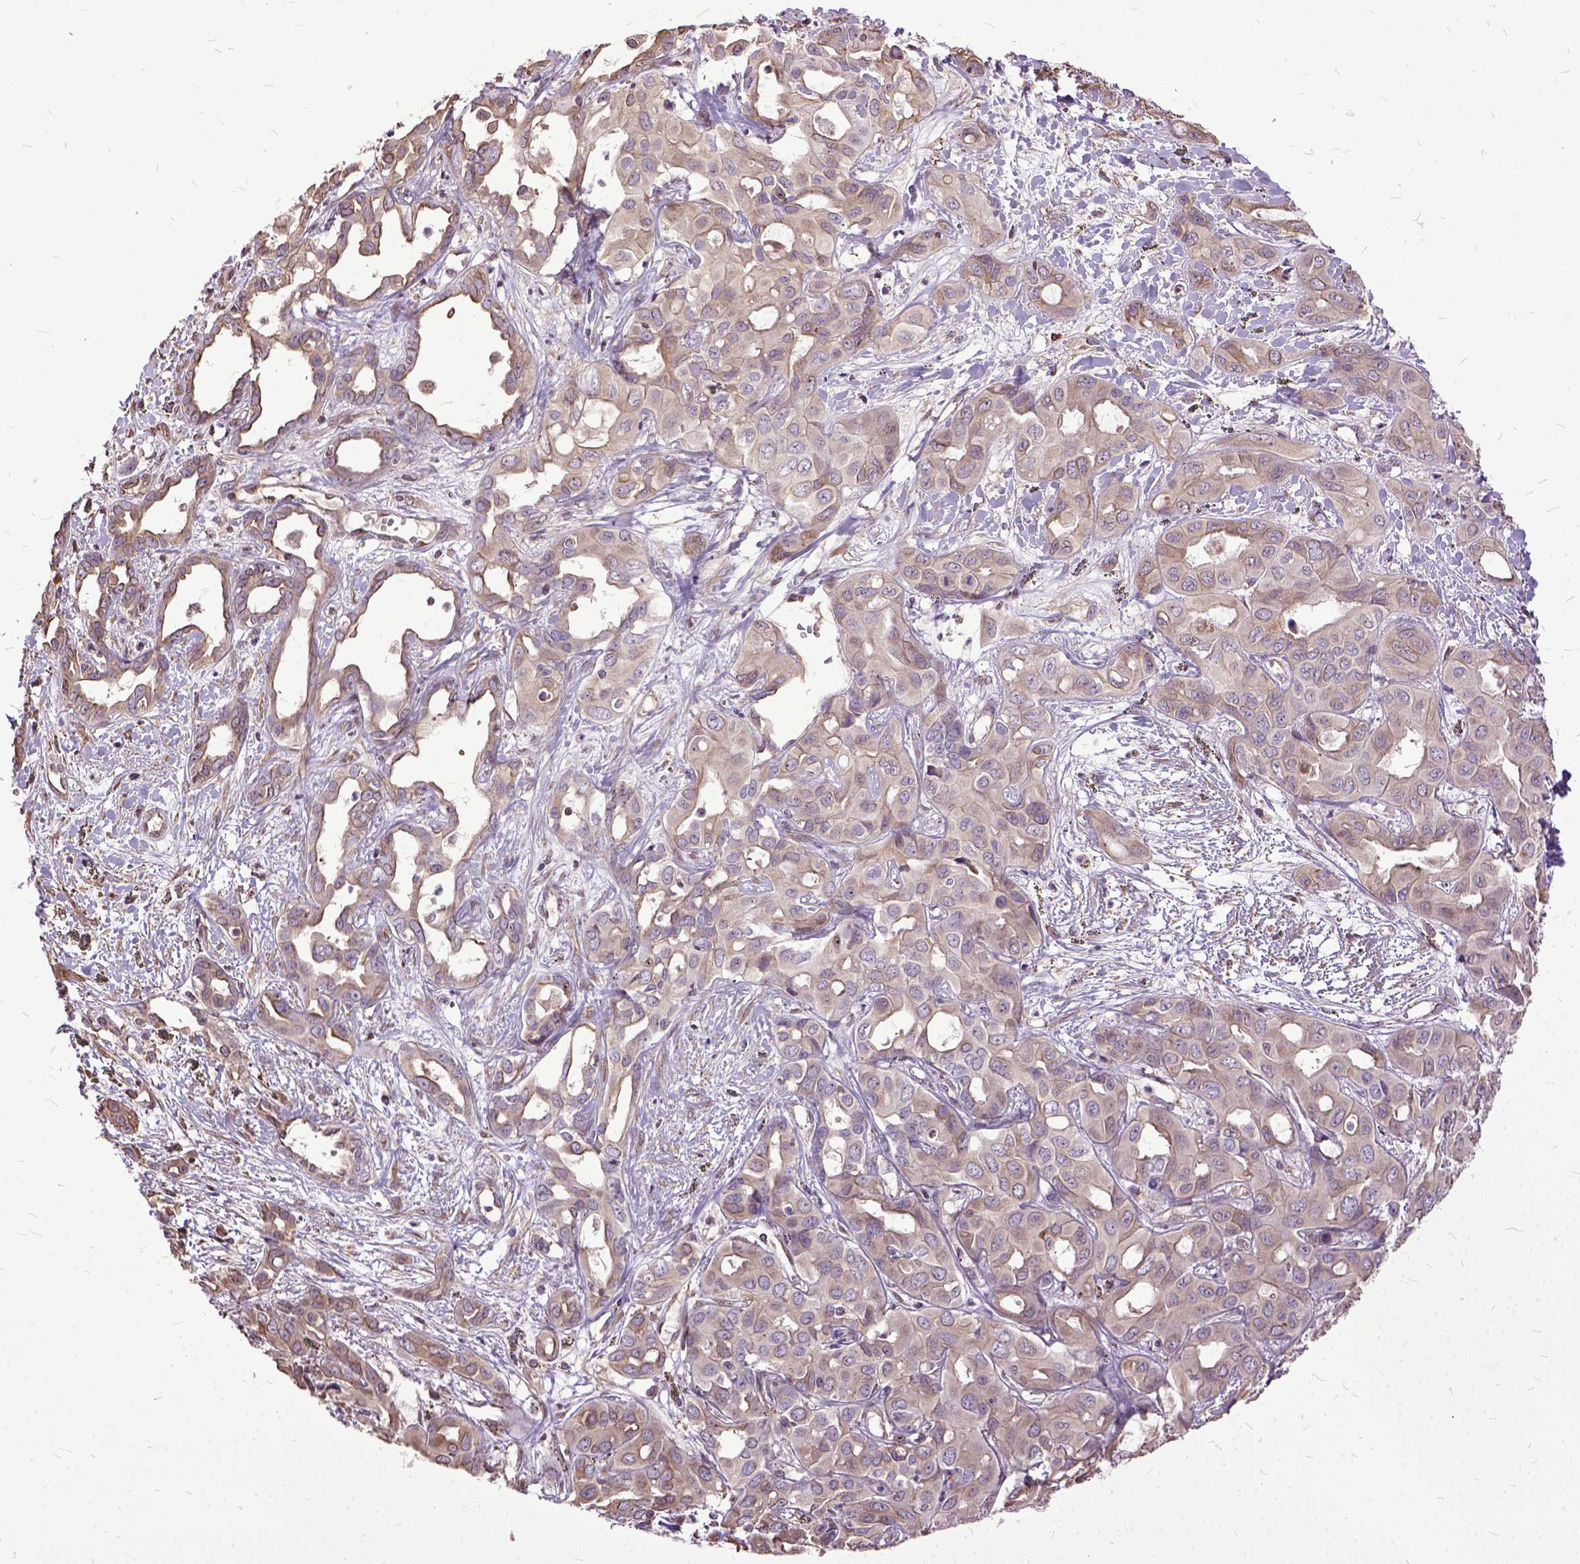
{"staining": {"intensity": "weak", "quantity": ">75%", "location": "cytoplasmic/membranous"}, "tissue": "liver cancer", "cell_type": "Tumor cells", "image_type": "cancer", "snomed": [{"axis": "morphology", "description": "Cholangiocarcinoma"}, {"axis": "topography", "description": "Liver"}], "caption": "Immunohistochemical staining of human liver cholangiocarcinoma reveals low levels of weak cytoplasmic/membranous expression in about >75% of tumor cells. The protein of interest is stained brown, and the nuclei are stained in blue (DAB (3,3'-diaminobenzidine) IHC with brightfield microscopy, high magnification).", "gene": "AREG", "patient": {"sex": "female", "age": 60}}